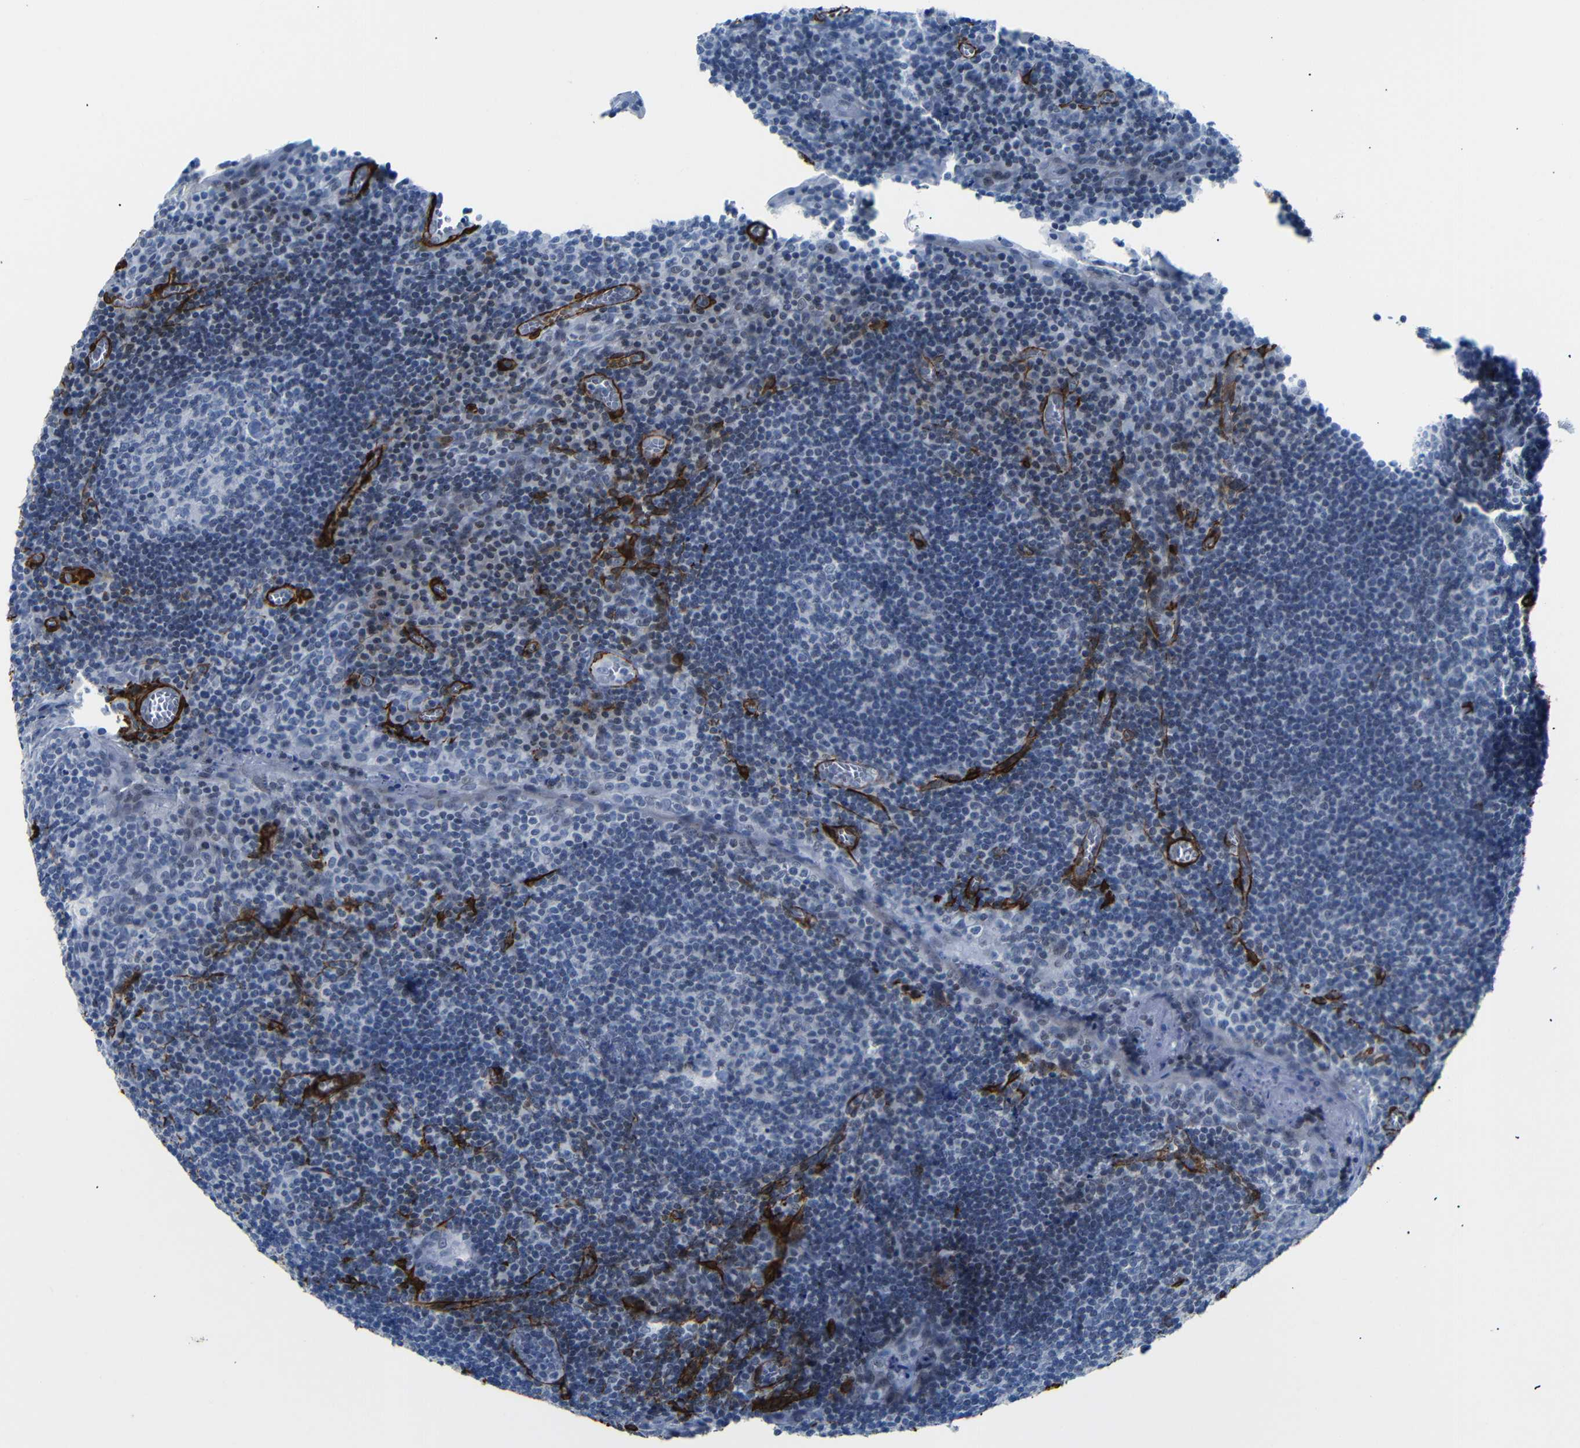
{"staining": {"intensity": "negative", "quantity": "none", "location": "none"}, "tissue": "tonsil", "cell_type": "Germinal center cells", "image_type": "normal", "snomed": [{"axis": "morphology", "description": "Normal tissue, NOS"}, {"axis": "topography", "description": "Tonsil"}], "caption": "Image shows no protein positivity in germinal center cells of benign tonsil.", "gene": "ACTA2", "patient": {"sex": "male", "age": 37}}